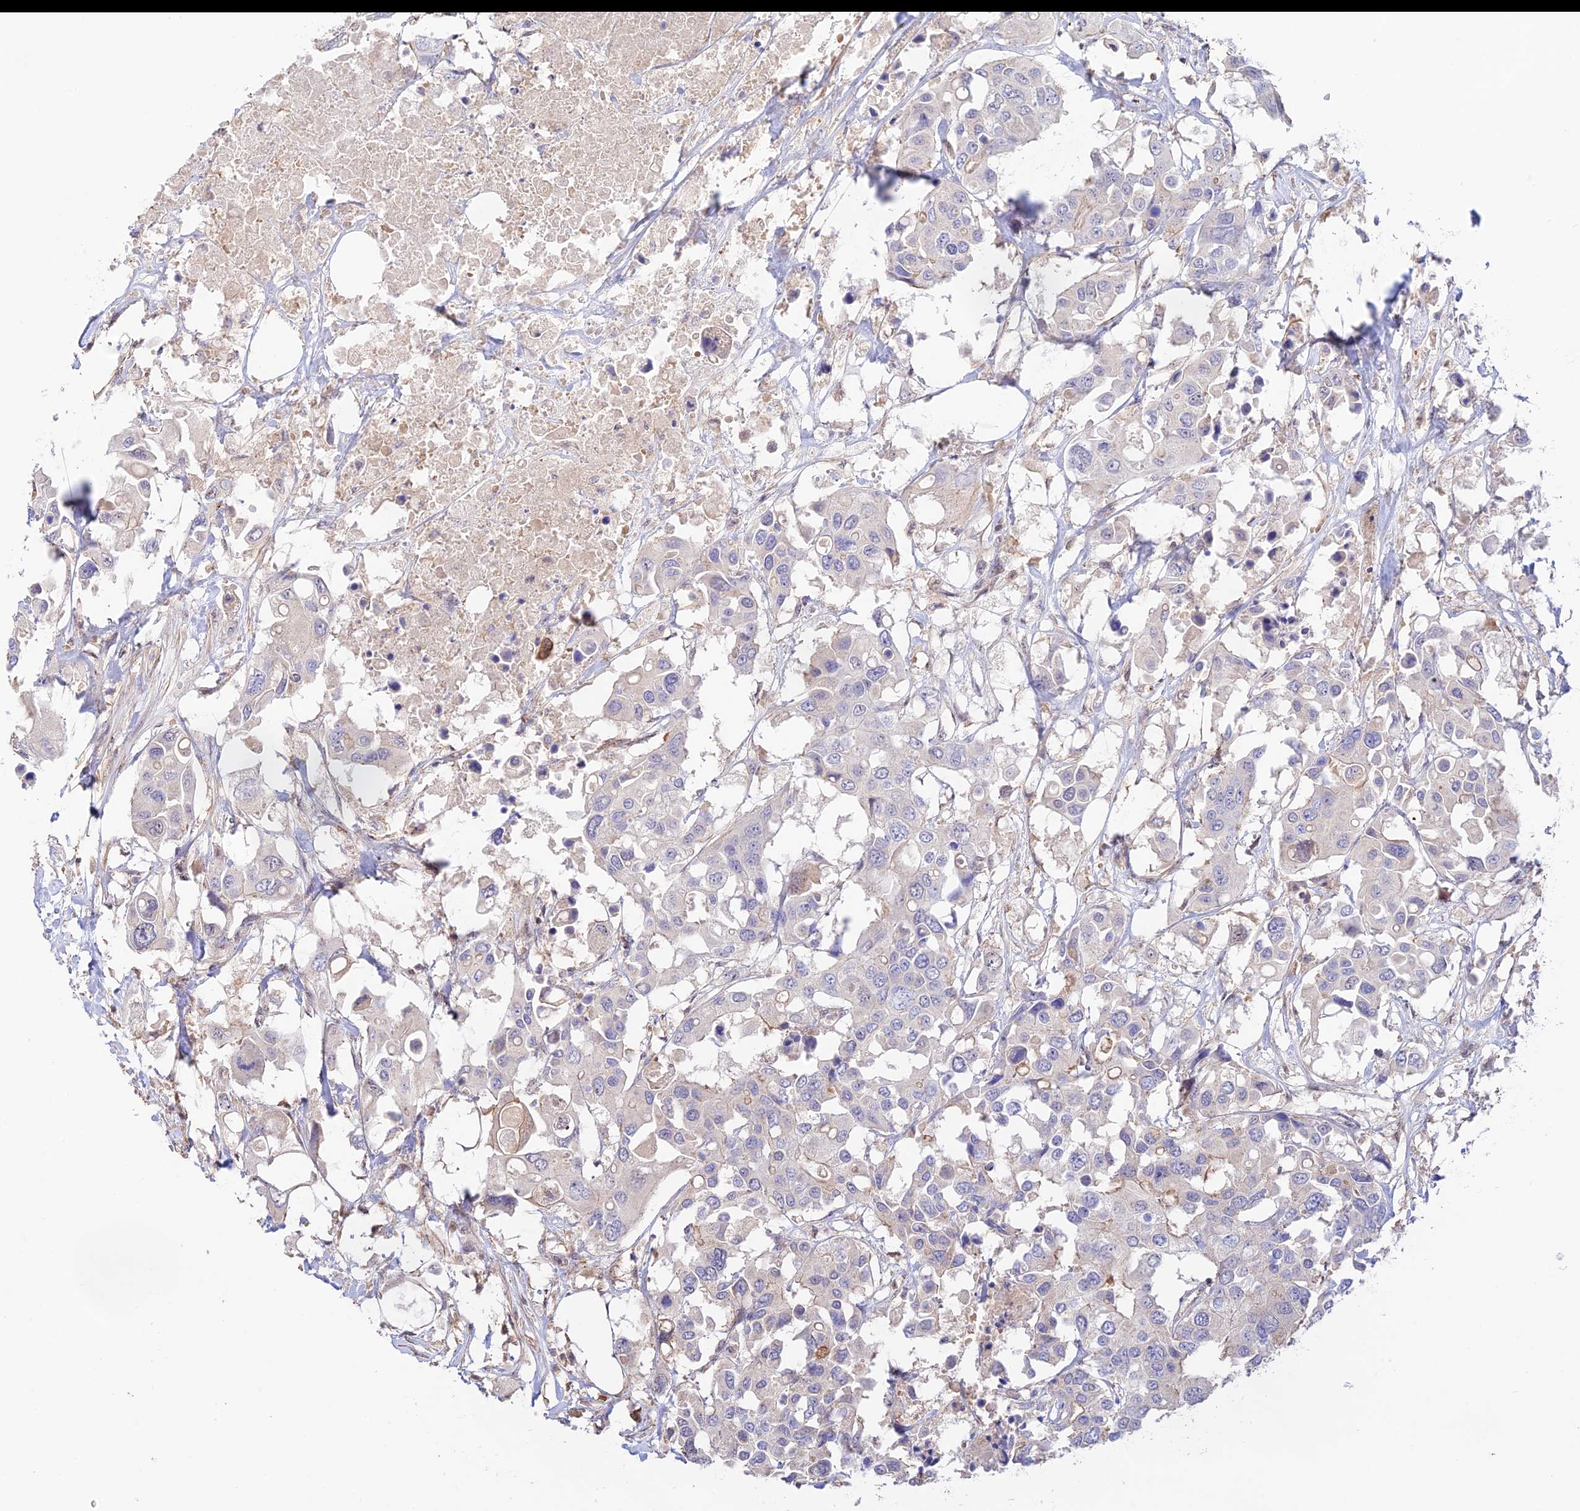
{"staining": {"intensity": "negative", "quantity": "none", "location": "none"}, "tissue": "colorectal cancer", "cell_type": "Tumor cells", "image_type": "cancer", "snomed": [{"axis": "morphology", "description": "Adenocarcinoma, NOS"}, {"axis": "topography", "description": "Colon"}], "caption": "Immunohistochemistry (IHC) photomicrograph of human colorectal adenocarcinoma stained for a protein (brown), which exhibits no expression in tumor cells.", "gene": "CLCF1", "patient": {"sex": "male", "age": 77}}